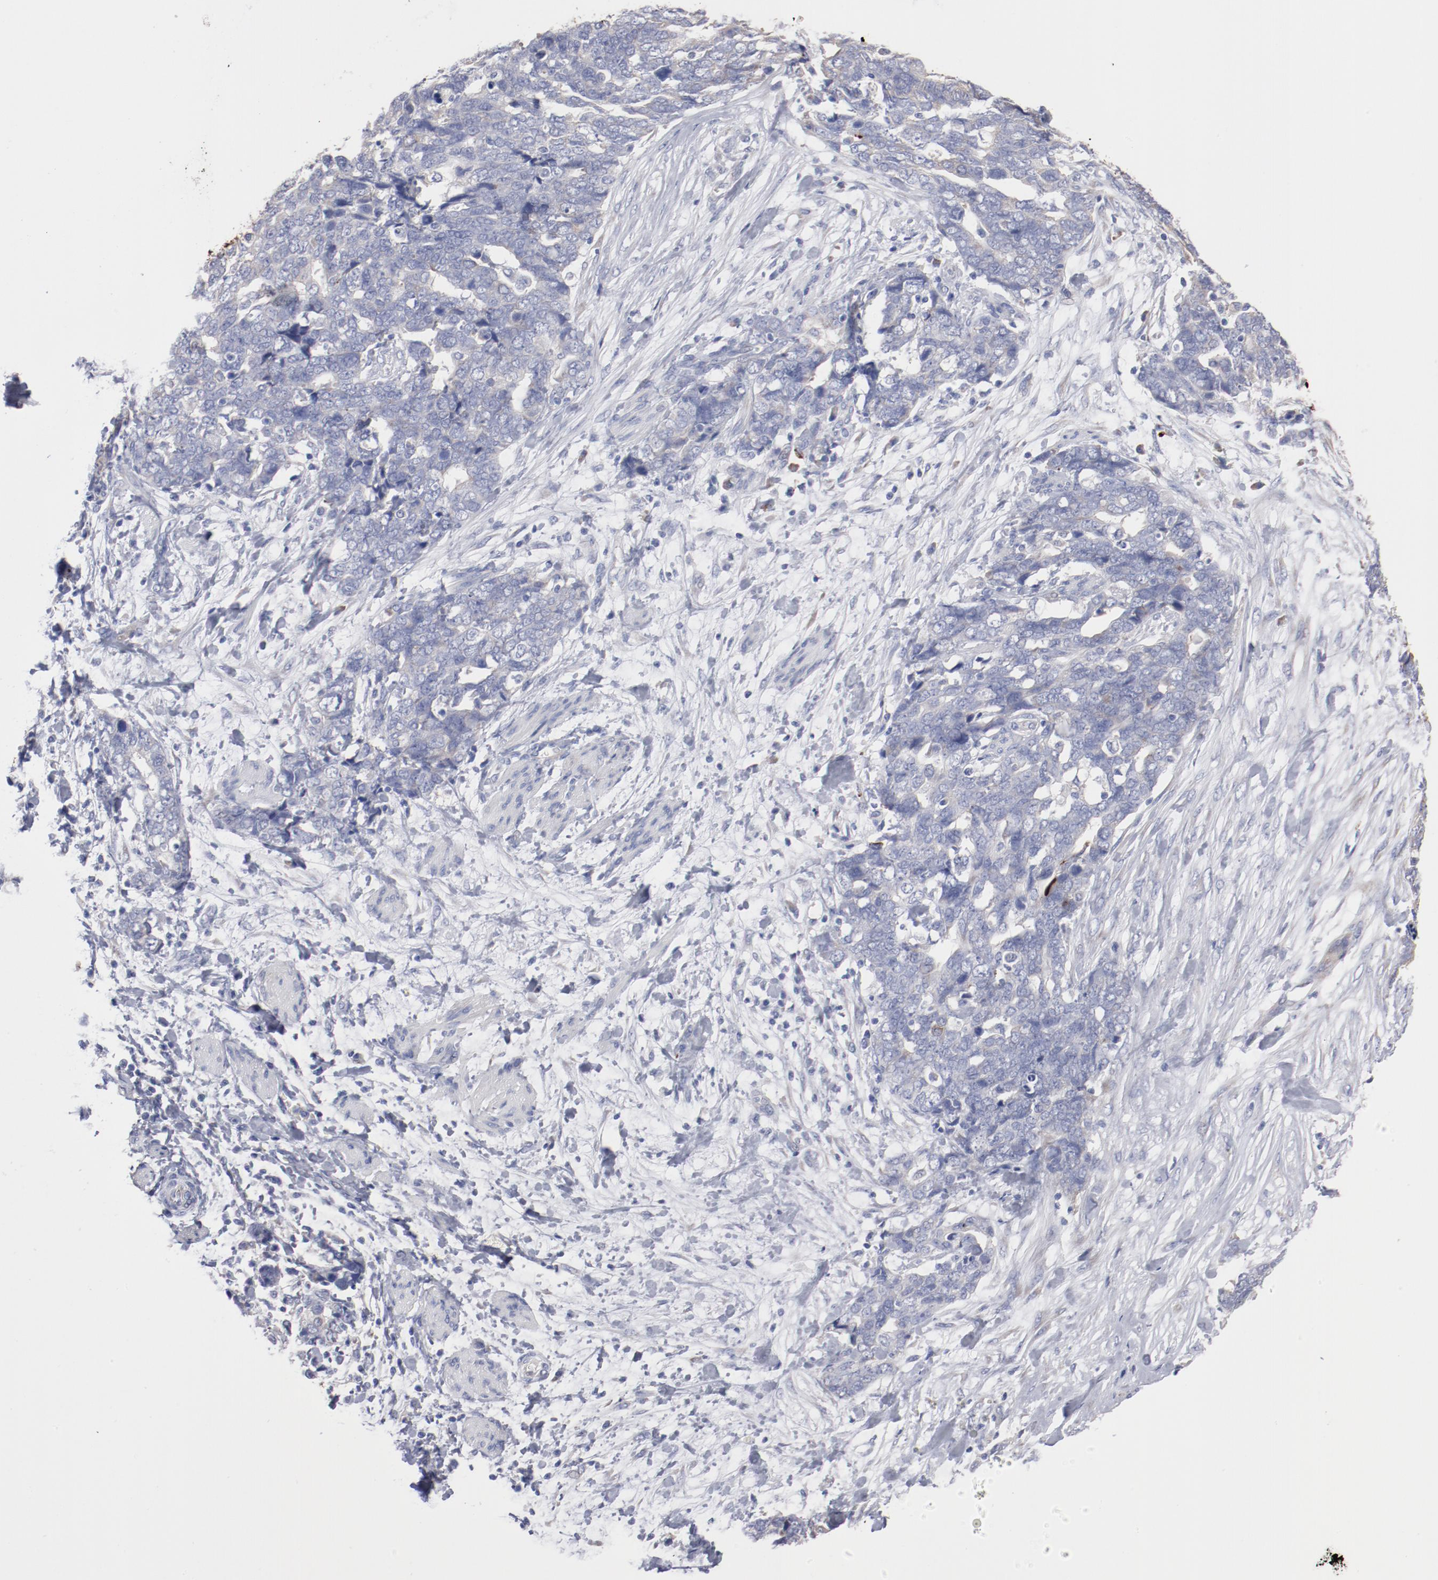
{"staining": {"intensity": "weak", "quantity": "<25%", "location": "cytoplasmic/membranous"}, "tissue": "ovarian cancer", "cell_type": "Tumor cells", "image_type": "cancer", "snomed": [{"axis": "morphology", "description": "Normal tissue, NOS"}, {"axis": "morphology", "description": "Cystadenocarcinoma, serous, NOS"}, {"axis": "topography", "description": "Fallopian tube"}, {"axis": "topography", "description": "Ovary"}], "caption": "Tumor cells are negative for brown protein staining in ovarian serous cystadenocarcinoma.", "gene": "CPE", "patient": {"sex": "female", "age": 56}}